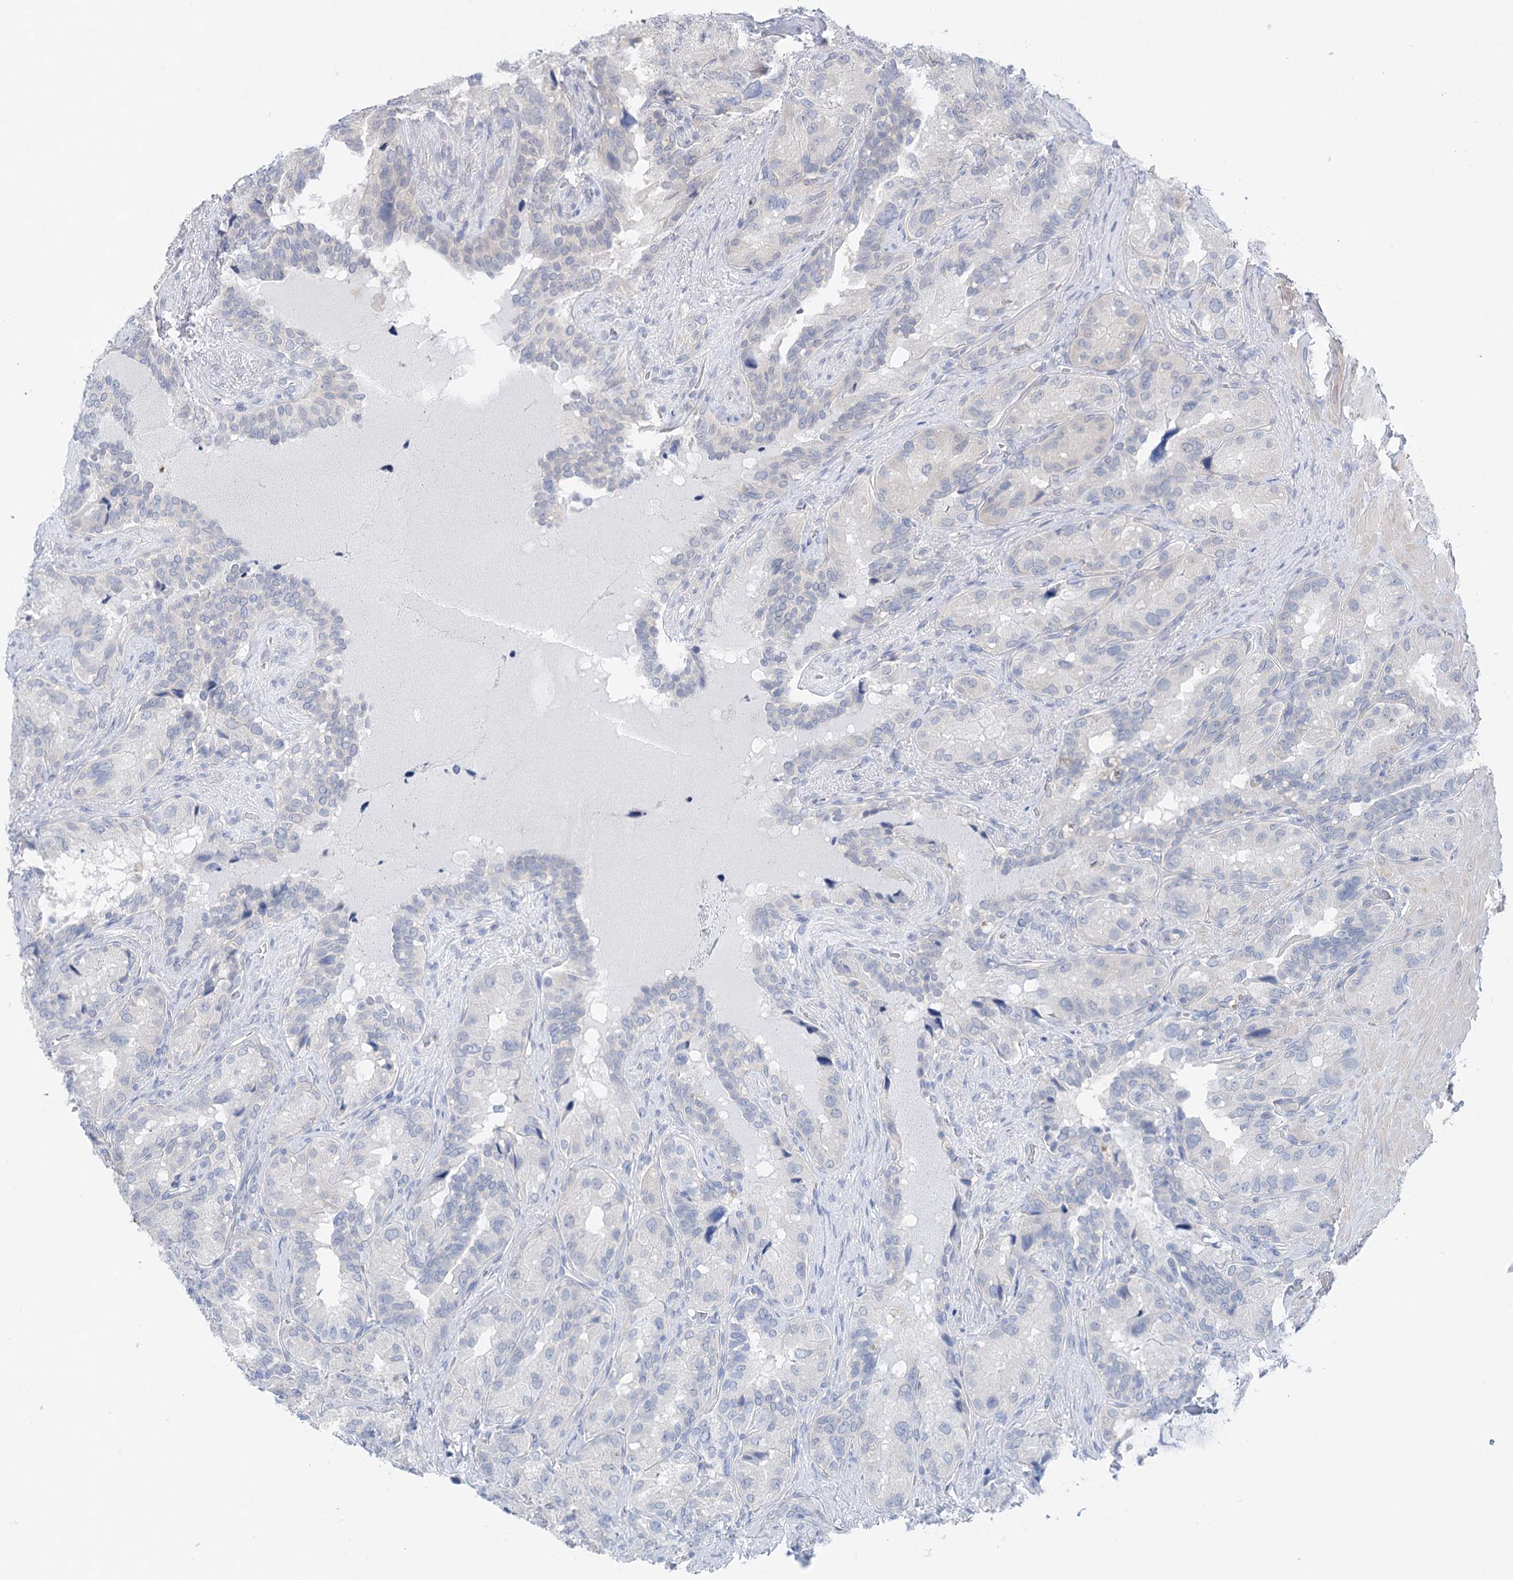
{"staining": {"intensity": "negative", "quantity": "none", "location": "none"}, "tissue": "seminal vesicle", "cell_type": "Glandular cells", "image_type": "normal", "snomed": [{"axis": "morphology", "description": "Normal tissue, NOS"}, {"axis": "topography", "description": "Seminal veicle"}, {"axis": "topography", "description": "Peripheral nerve tissue"}], "caption": "Seminal vesicle was stained to show a protein in brown. There is no significant staining in glandular cells.", "gene": "LALBA", "patient": {"sex": "male", "age": 67}}